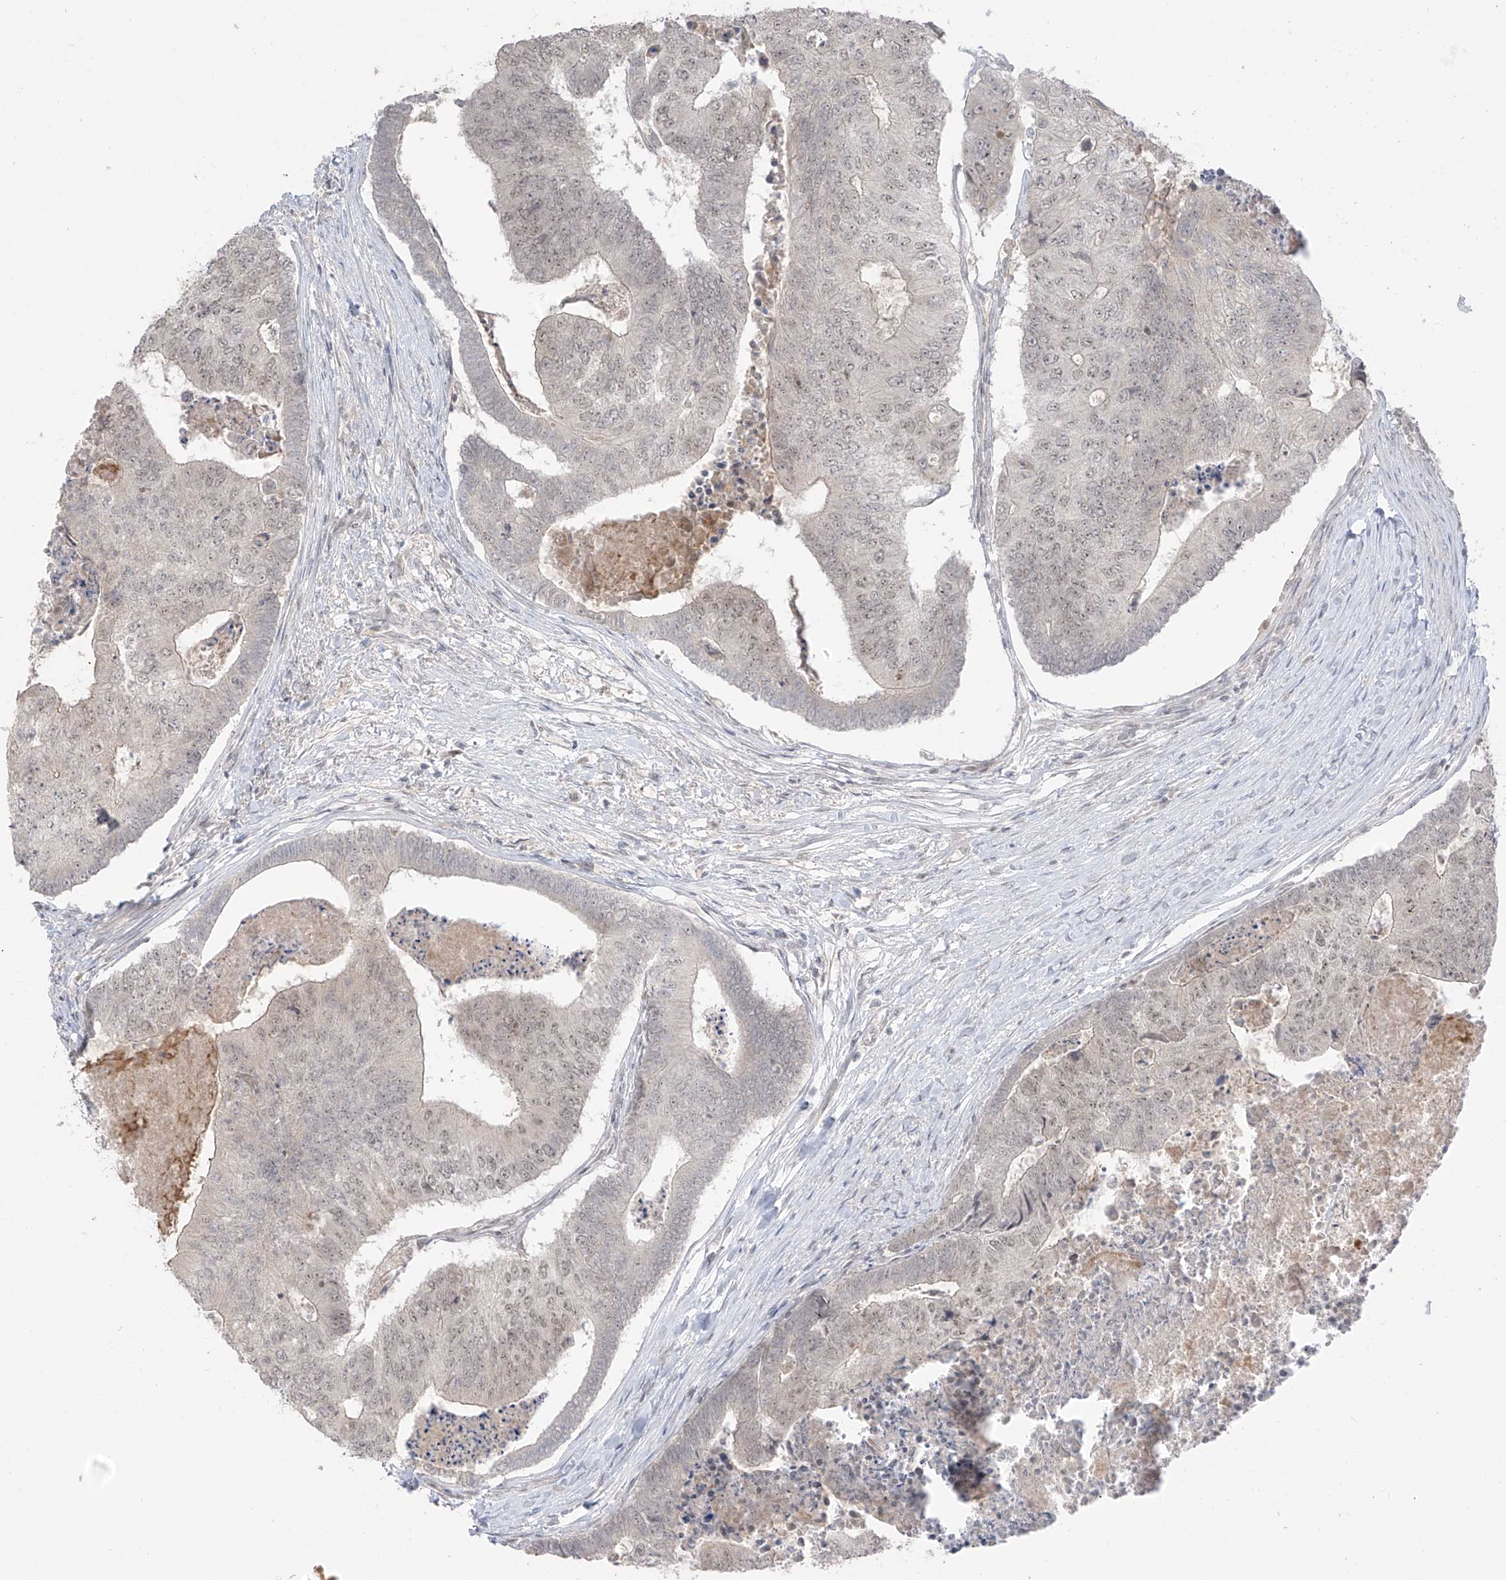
{"staining": {"intensity": "weak", "quantity": "25%-75%", "location": "nuclear"}, "tissue": "colorectal cancer", "cell_type": "Tumor cells", "image_type": "cancer", "snomed": [{"axis": "morphology", "description": "Adenocarcinoma, NOS"}, {"axis": "topography", "description": "Colon"}], "caption": "Tumor cells exhibit weak nuclear staining in about 25%-75% of cells in colorectal cancer (adenocarcinoma). (brown staining indicates protein expression, while blue staining denotes nuclei).", "gene": "OGT", "patient": {"sex": "female", "age": 67}}